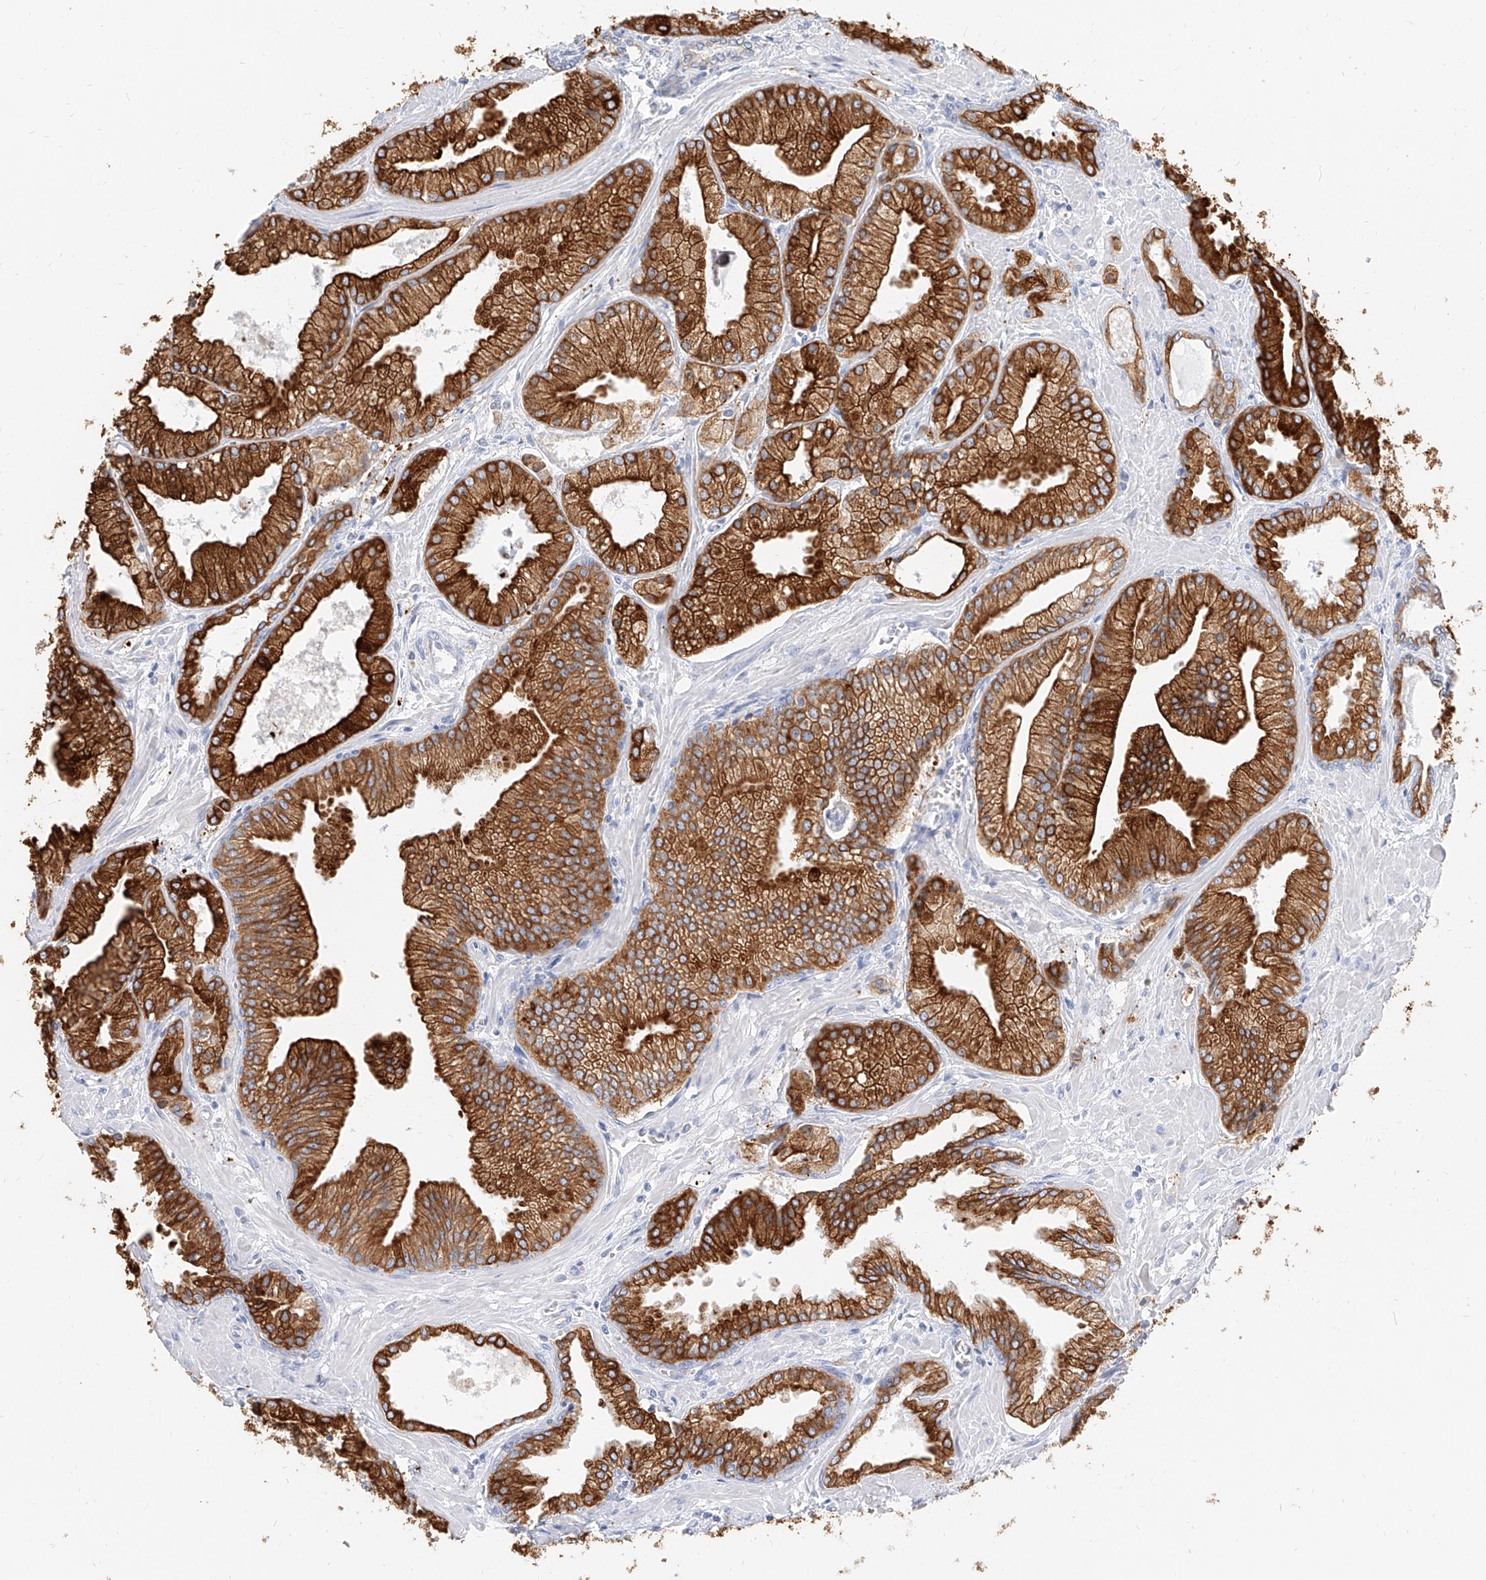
{"staining": {"intensity": "strong", "quantity": ">75%", "location": "cytoplasmic/membranous"}, "tissue": "prostate cancer", "cell_type": "Tumor cells", "image_type": "cancer", "snomed": [{"axis": "morphology", "description": "Adenocarcinoma, Low grade"}, {"axis": "topography", "description": "Prostate"}], "caption": "Tumor cells show strong cytoplasmic/membranous staining in about >75% of cells in adenocarcinoma (low-grade) (prostate).", "gene": "DHRS7", "patient": {"sex": "male", "age": 67}}